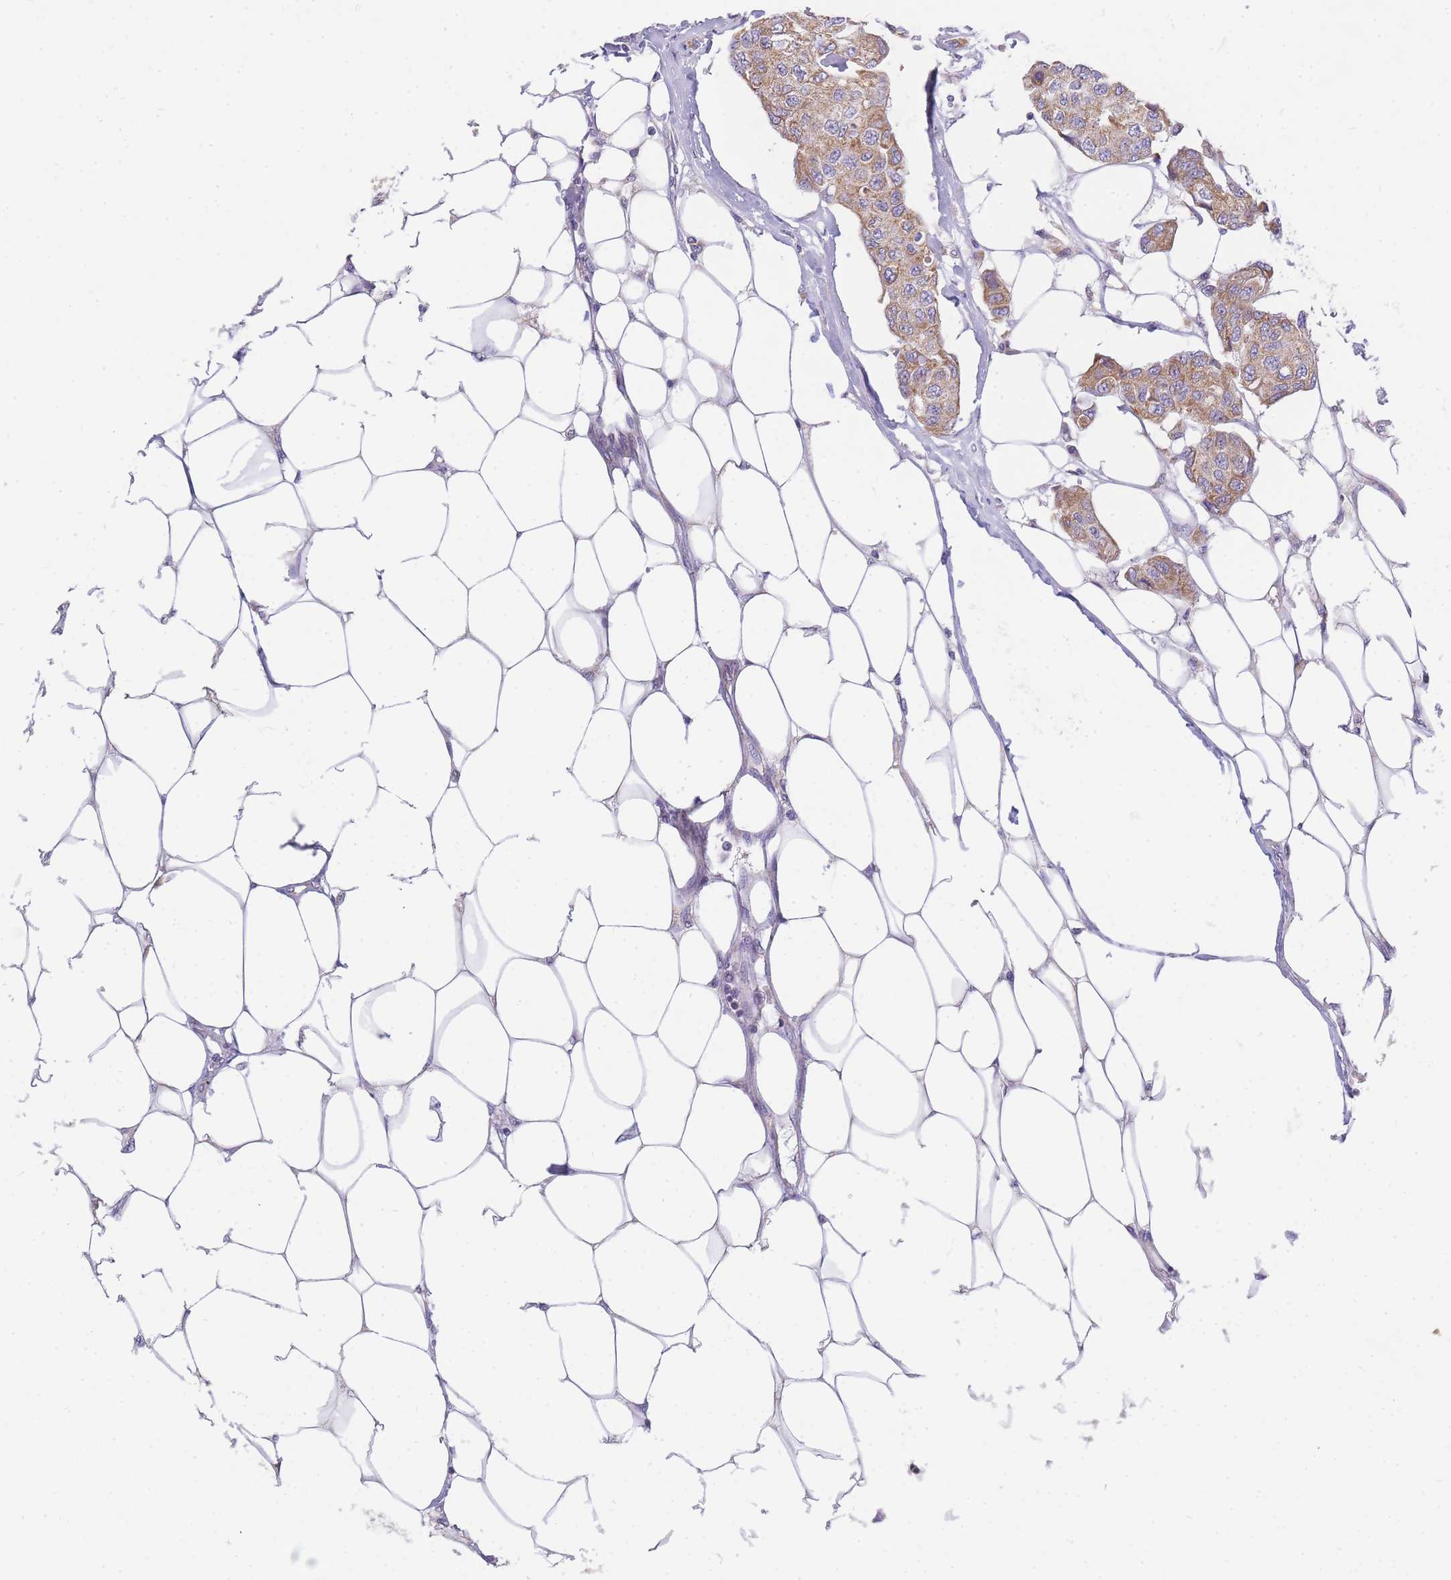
{"staining": {"intensity": "strong", "quantity": ">75%", "location": "cytoplasmic/membranous"}, "tissue": "breast cancer", "cell_type": "Tumor cells", "image_type": "cancer", "snomed": [{"axis": "morphology", "description": "Duct carcinoma"}, {"axis": "topography", "description": "Breast"}, {"axis": "topography", "description": "Lymph node"}], "caption": "Breast intraductal carcinoma stained for a protein displays strong cytoplasmic/membranous positivity in tumor cells.", "gene": "MRPS11", "patient": {"sex": "female", "age": 80}}